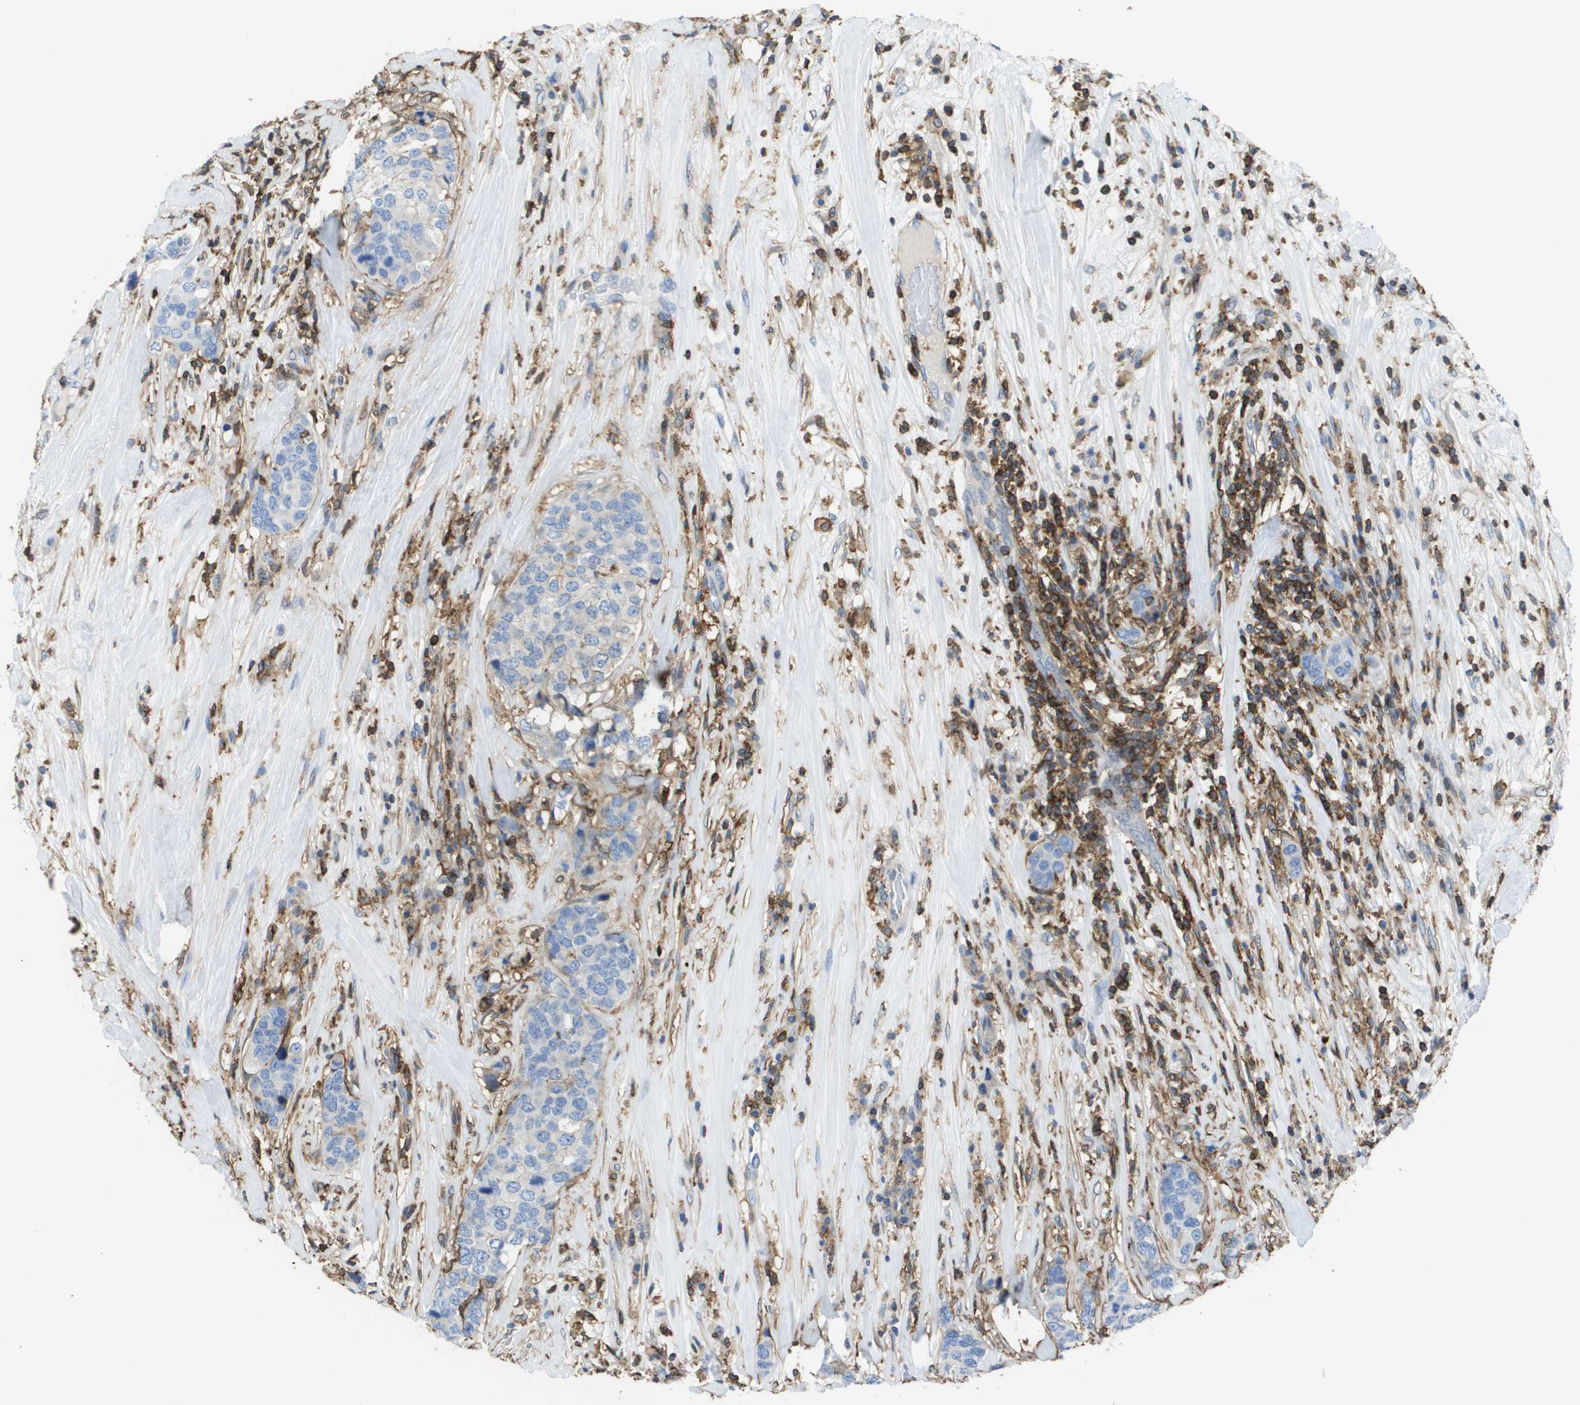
{"staining": {"intensity": "negative", "quantity": "none", "location": "none"}, "tissue": "breast cancer", "cell_type": "Tumor cells", "image_type": "cancer", "snomed": [{"axis": "morphology", "description": "Lobular carcinoma"}, {"axis": "topography", "description": "Breast"}], "caption": "Human breast lobular carcinoma stained for a protein using immunohistochemistry (IHC) reveals no staining in tumor cells.", "gene": "PASK", "patient": {"sex": "female", "age": 59}}